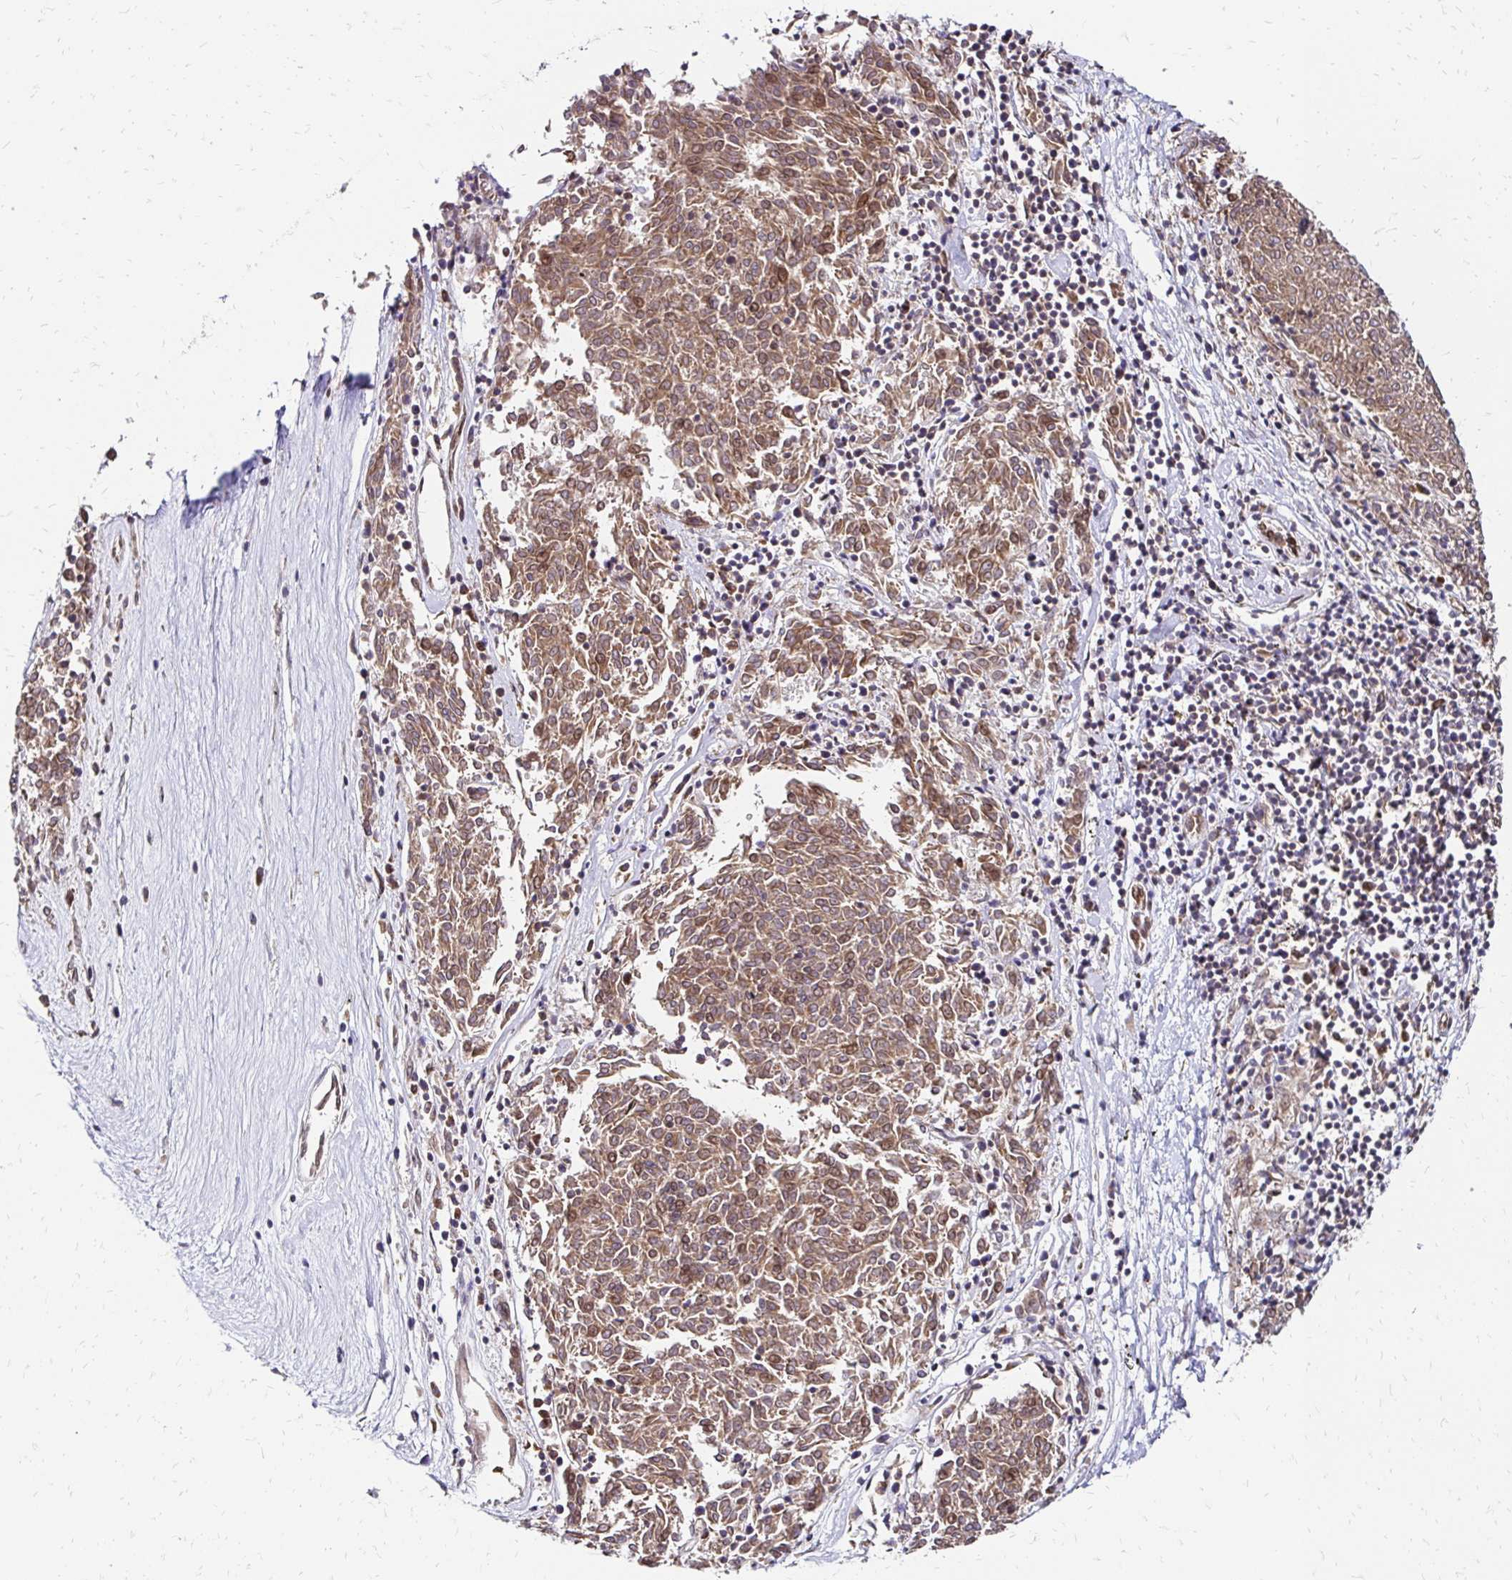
{"staining": {"intensity": "moderate", "quantity": ">75%", "location": "cytoplasmic/membranous"}, "tissue": "melanoma", "cell_type": "Tumor cells", "image_type": "cancer", "snomed": [{"axis": "morphology", "description": "Malignant melanoma, NOS"}, {"axis": "topography", "description": "Skin"}], "caption": "Protein analysis of melanoma tissue shows moderate cytoplasmic/membranous expression in about >75% of tumor cells. The staining was performed using DAB (3,3'-diaminobenzidine) to visualize the protein expression in brown, while the nuclei were stained in blue with hematoxylin (Magnification: 20x).", "gene": "ZW10", "patient": {"sex": "female", "age": 72}}